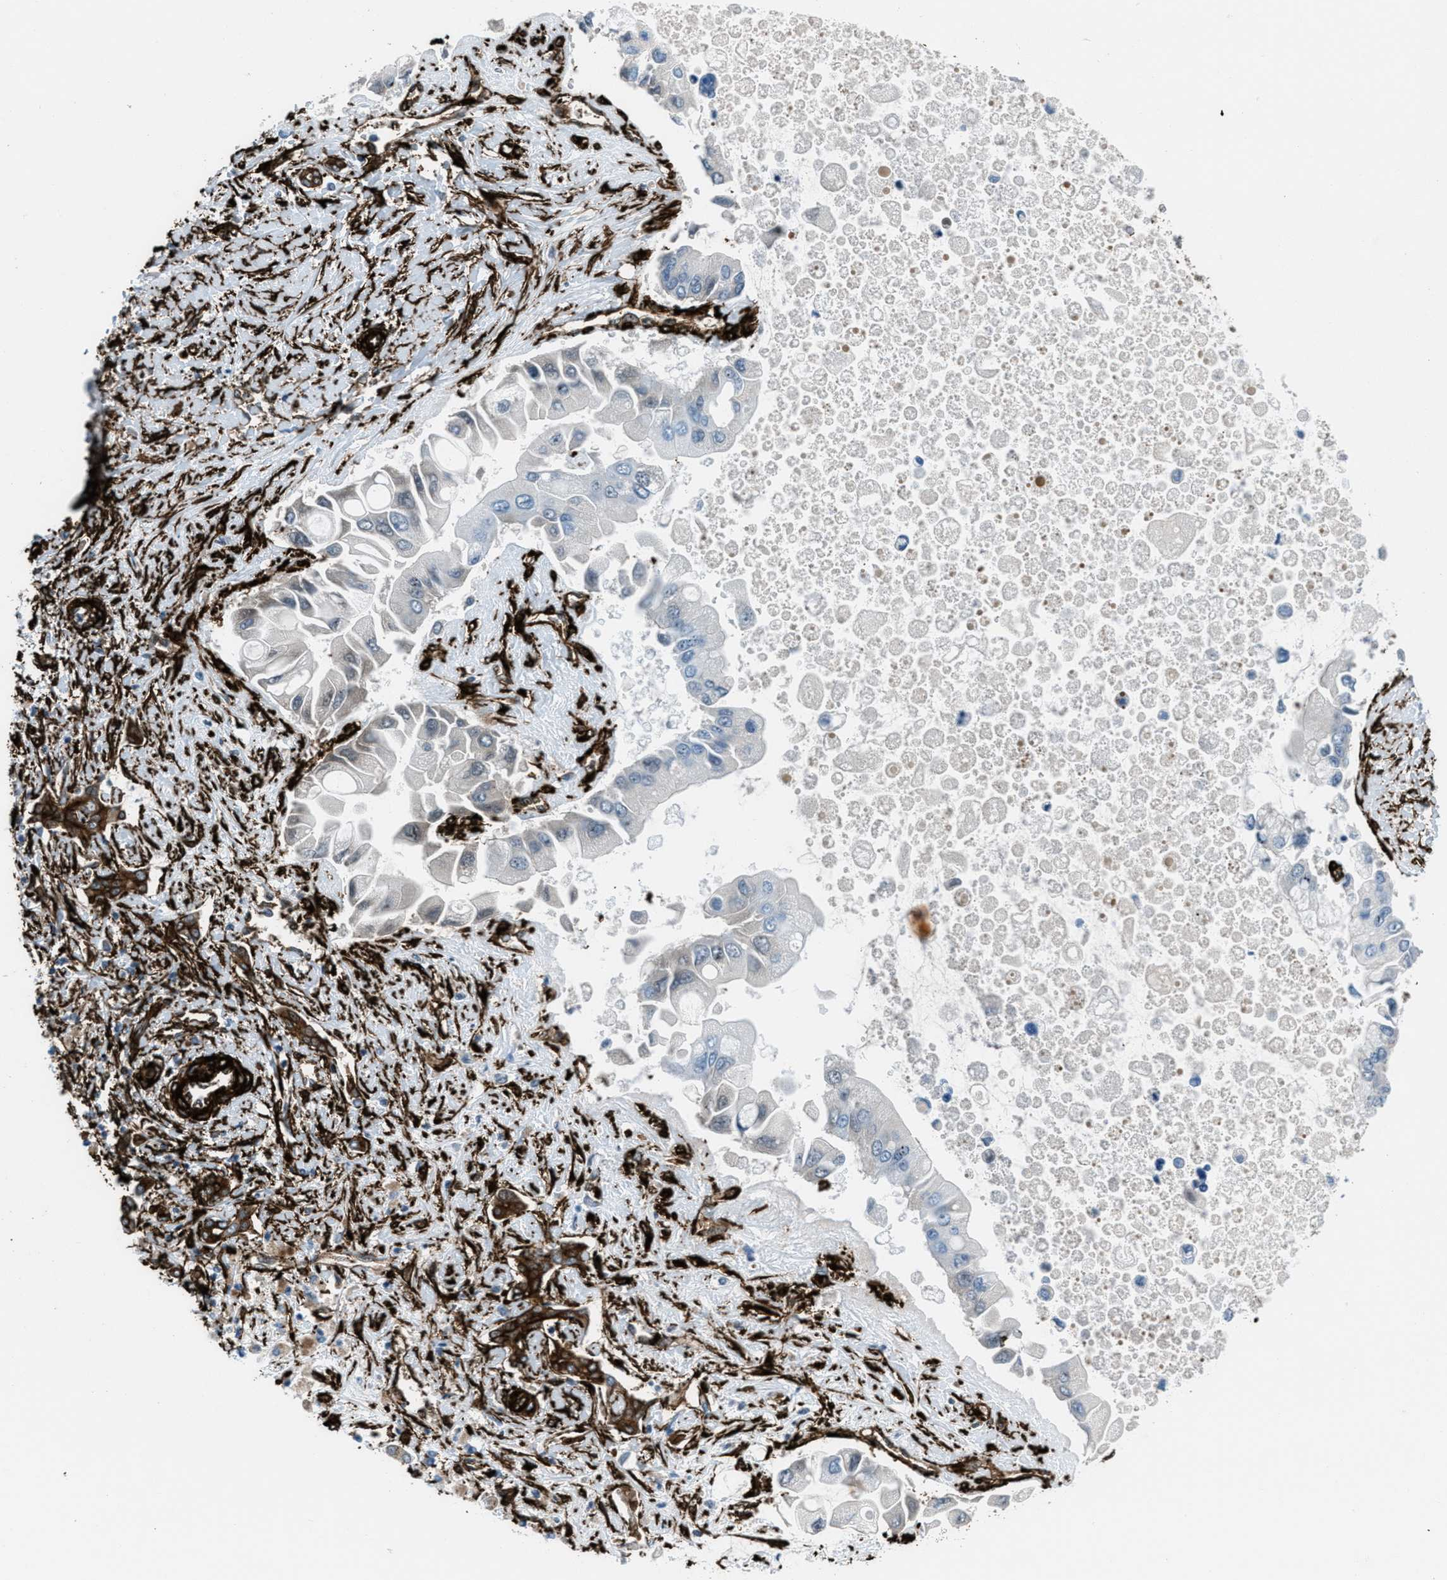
{"staining": {"intensity": "negative", "quantity": "none", "location": "none"}, "tissue": "liver cancer", "cell_type": "Tumor cells", "image_type": "cancer", "snomed": [{"axis": "morphology", "description": "Cholangiocarcinoma"}, {"axis": "topography", "description": "Liver"}], "caption": "Tumor cells are negative for protein expression in human liver cancer (cholangiocarcinoma). (DAB (3,3'-diaminobenzidine) IHC visualized using brightfield microscopy, high magnification).", "gene": "CALD1", "patient": {"sex": "male", "age": 50}}